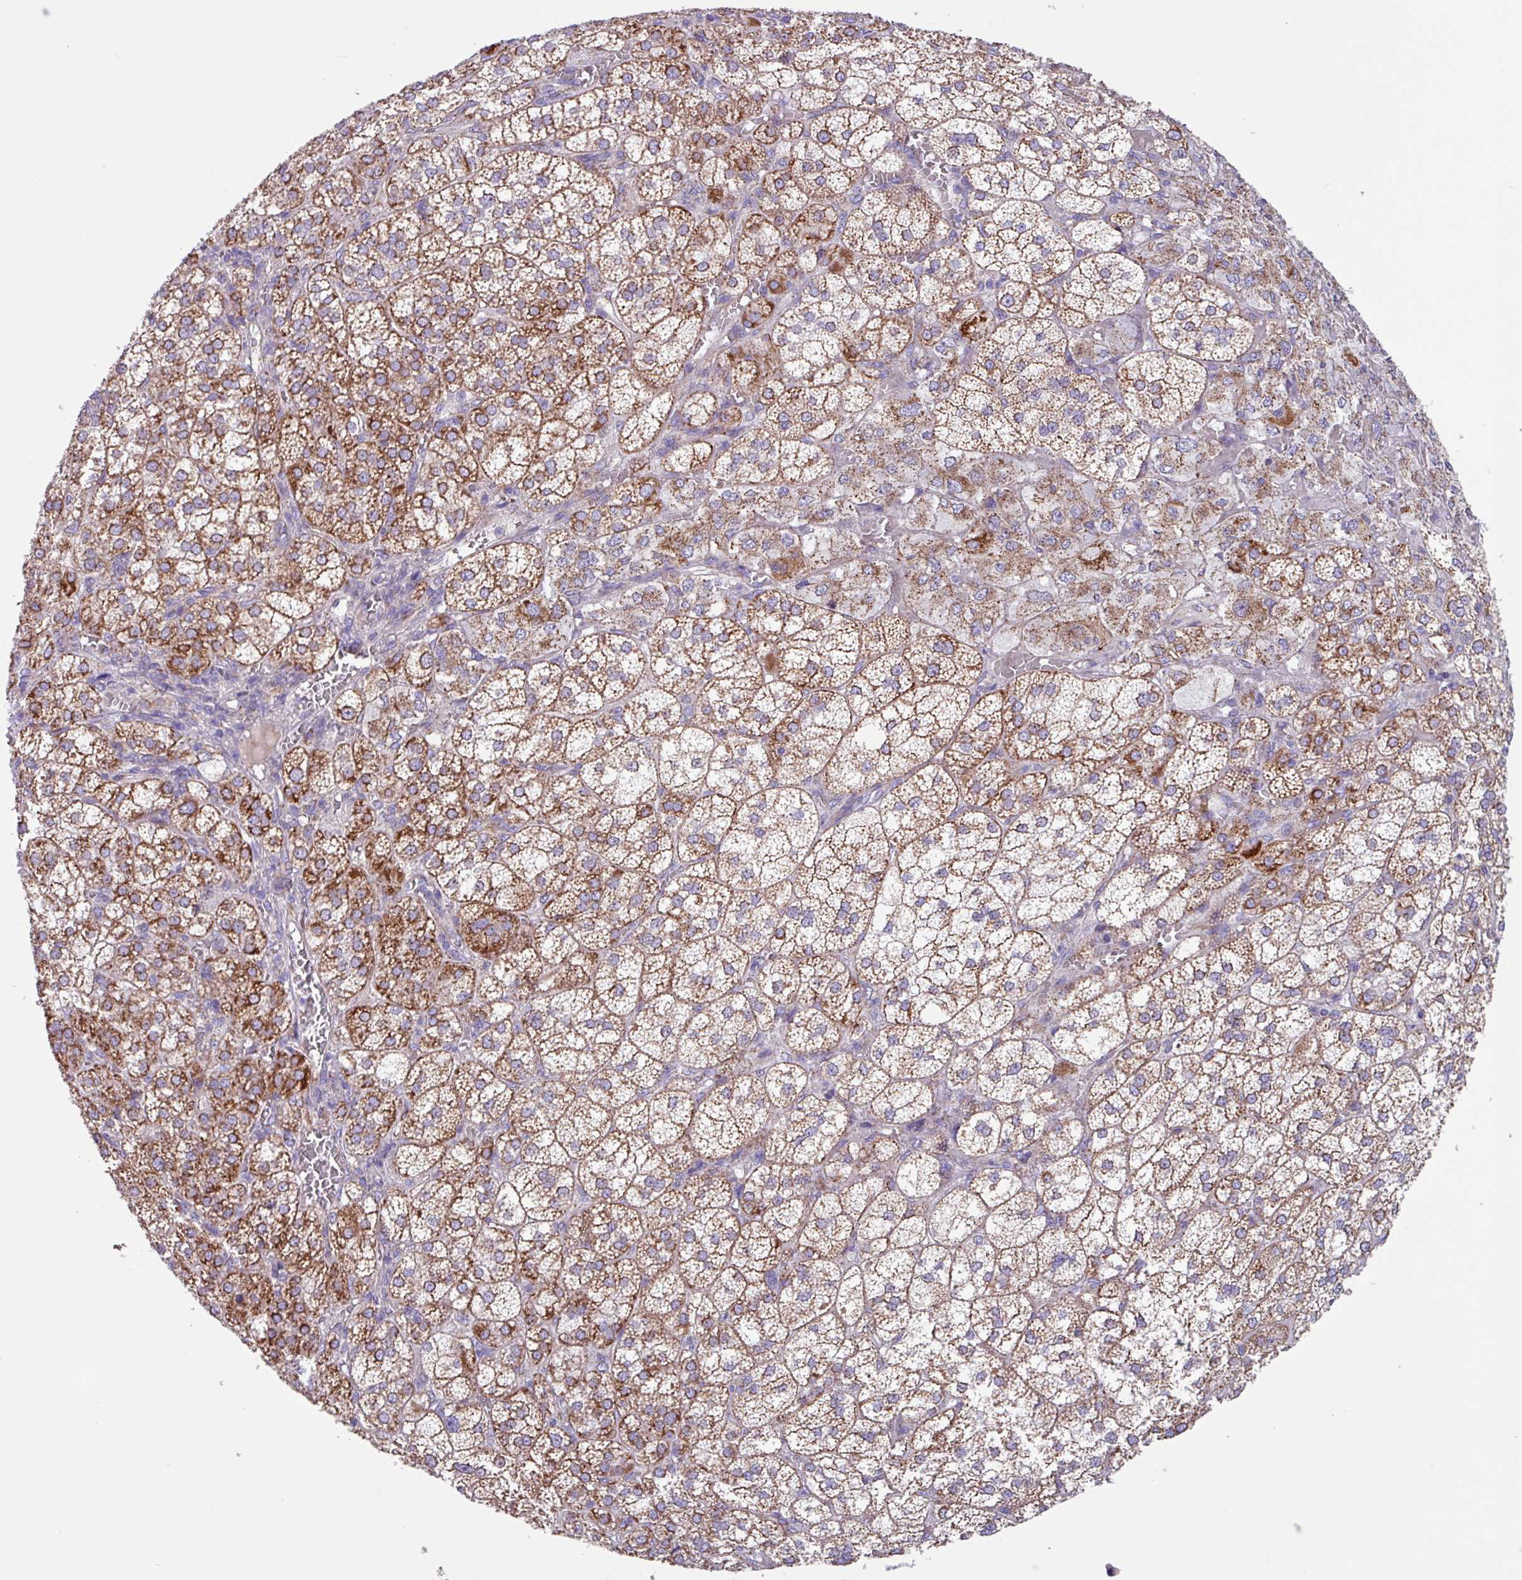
{"staining": {"intensity": "strong", "quantity": "25%-75%", "location": "cytoplasmic/membranous"}, "tissue": "adrenal gland", "cell_type": "Glandular cells", "image_type": "normal", "snomed": [{"axis": "morphology", "description": "Normal tissue, NOS"}, {"axis": "topography", "description": "Adrenal gland"}], "caption": "Protein expression analysis of benign adrenal gland shows strong cytoplasmic/membranous positivity in about 25%-75% of glandular cells. (IHC, brightfield microscopy, high magnification).", "gene": "OTULIN", "patient": {"sex": "female", "age": 60}}